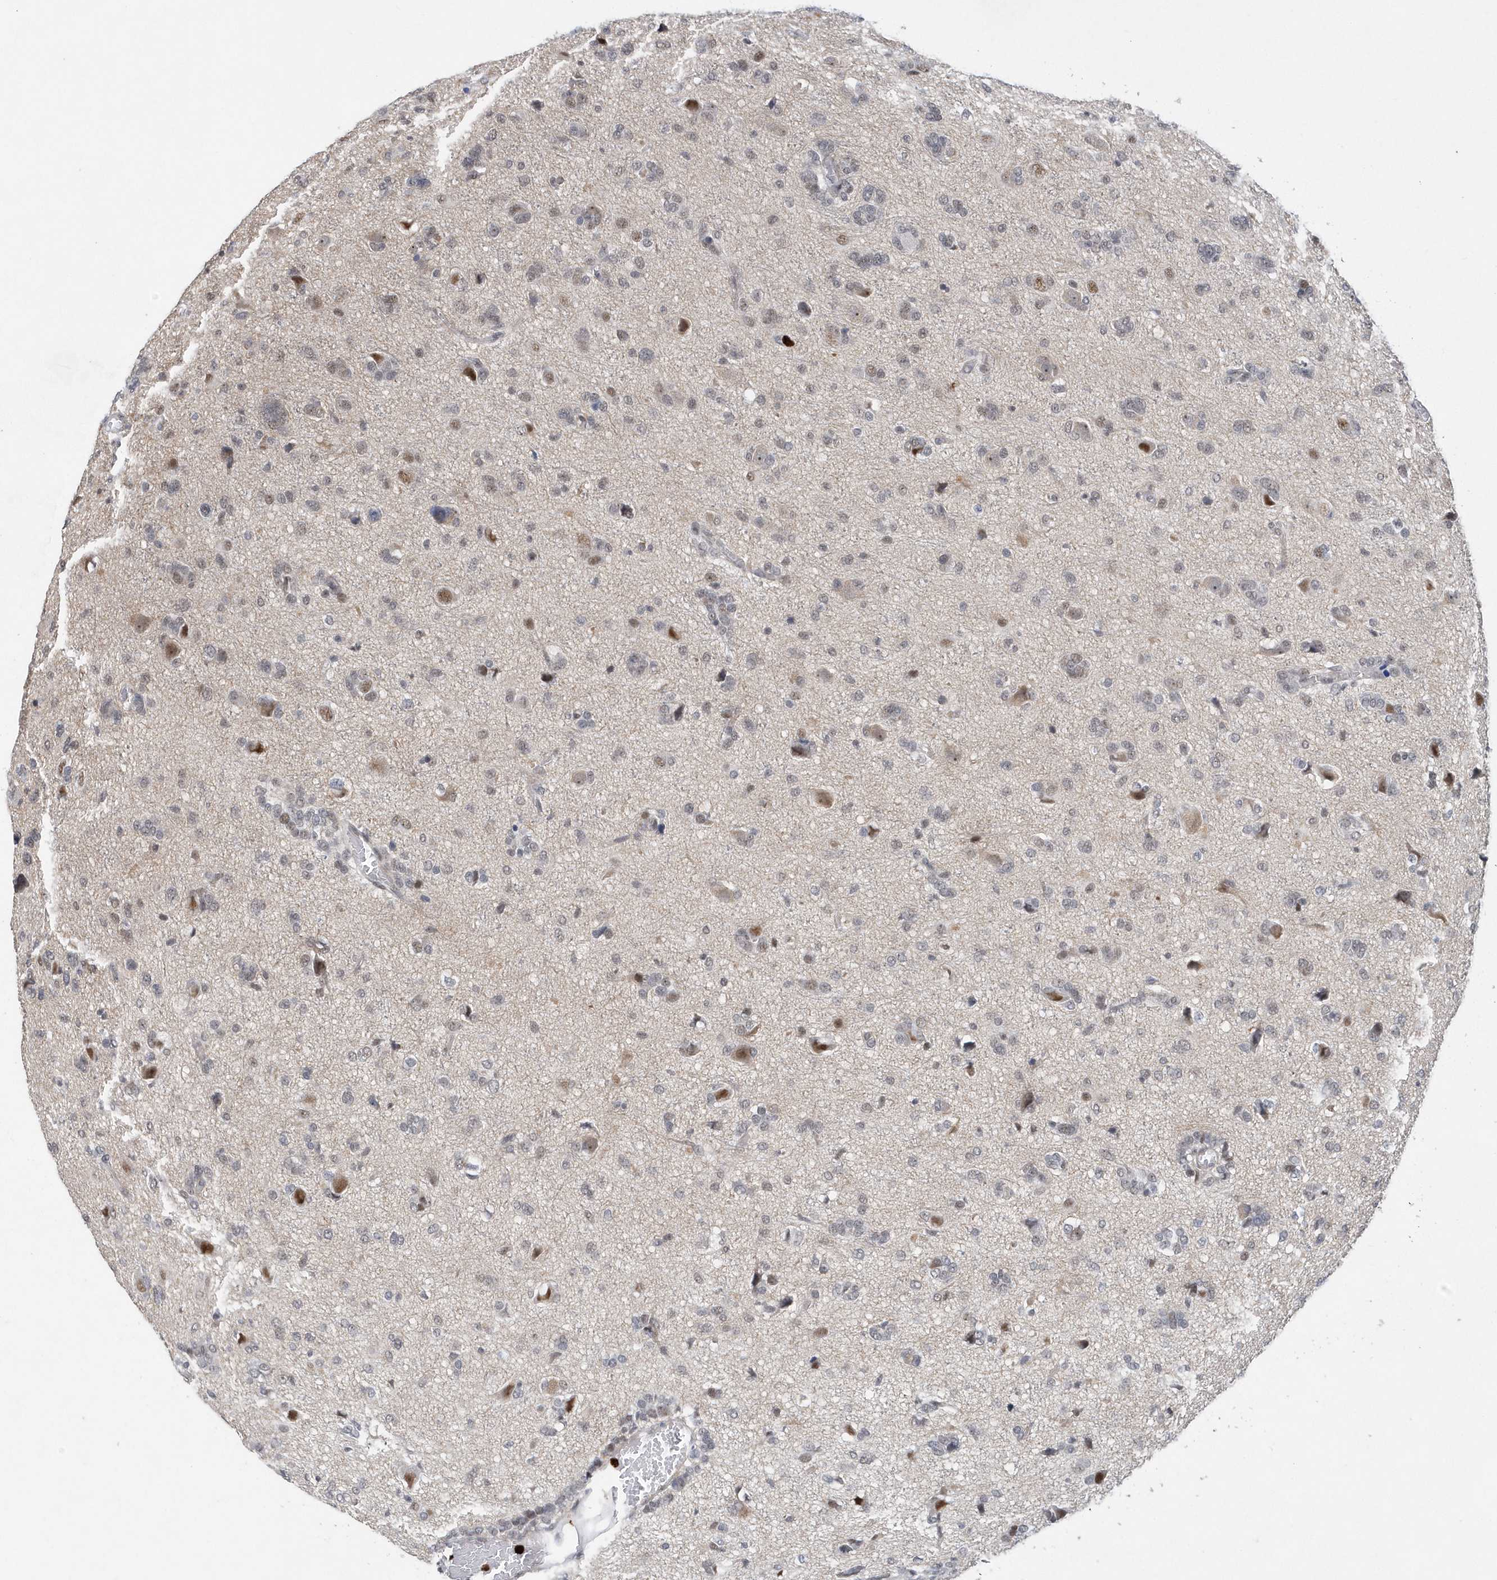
{"staining": {"intensity": "negative", "quantity": "none", "location": "none"}, "tissue": "glioma", "cell_type": "Tumor cells", "image_type": "cancer", "snomed": [{"axis": "morphology", "description": "Glioma, malignant, High grade"}, {"axis": "topography", "description": "Brain"}], "caption": "Glioma was stained to show a protein in brown. There is no significant staining in tumor cells. (DAB (3,3'-diaminobenzidine) IHC visualized using brightfield microscopy, high magnification).", "gene": "RPP30", "patient": {"sex": "female", "age": 59}}